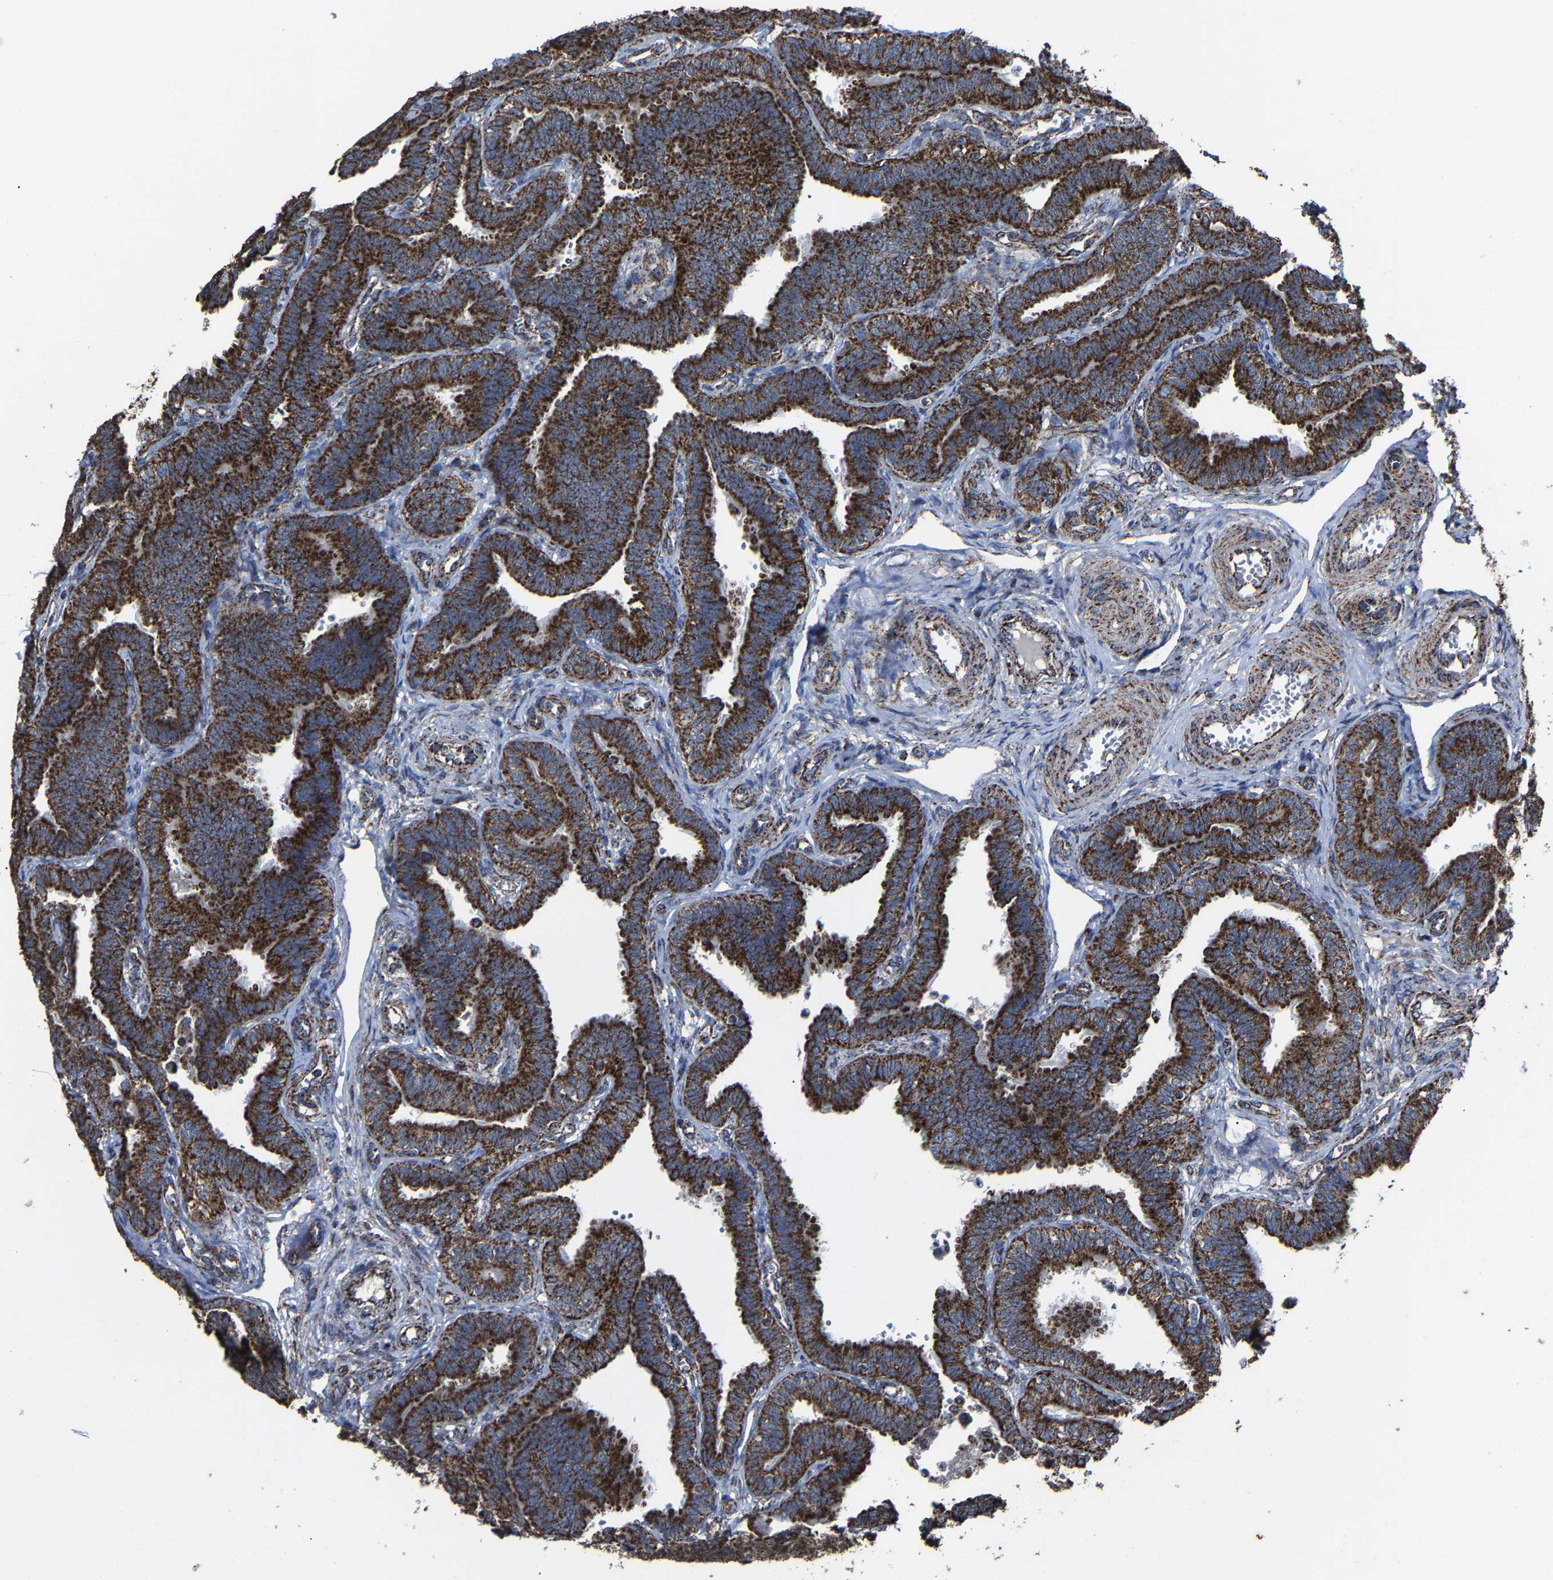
{"staining": {"intensity": "strong", "quantity": ">75%", "location": "cytoplasmic/membranous"}, "tissue": "fallopian tube", "cell_type": "Glandular cells", "image_type": "normal", "snomed": [{"axis": "morphology", "description": "Normal tissue, NOS"}, {"axis": "topography", "description": "Fallopian tube"}, {"axis": "topography", "description": "Placenta"}], "caption": "IHC histopathology image of benign human fallopian tube stained for a protein (brown), which displays high levels of strong cytoplasmic/membranous expression in approximately >75% of glandular cells.", "gene": "NDUFV3", "patient": {"sex": "female", "age": 34}}